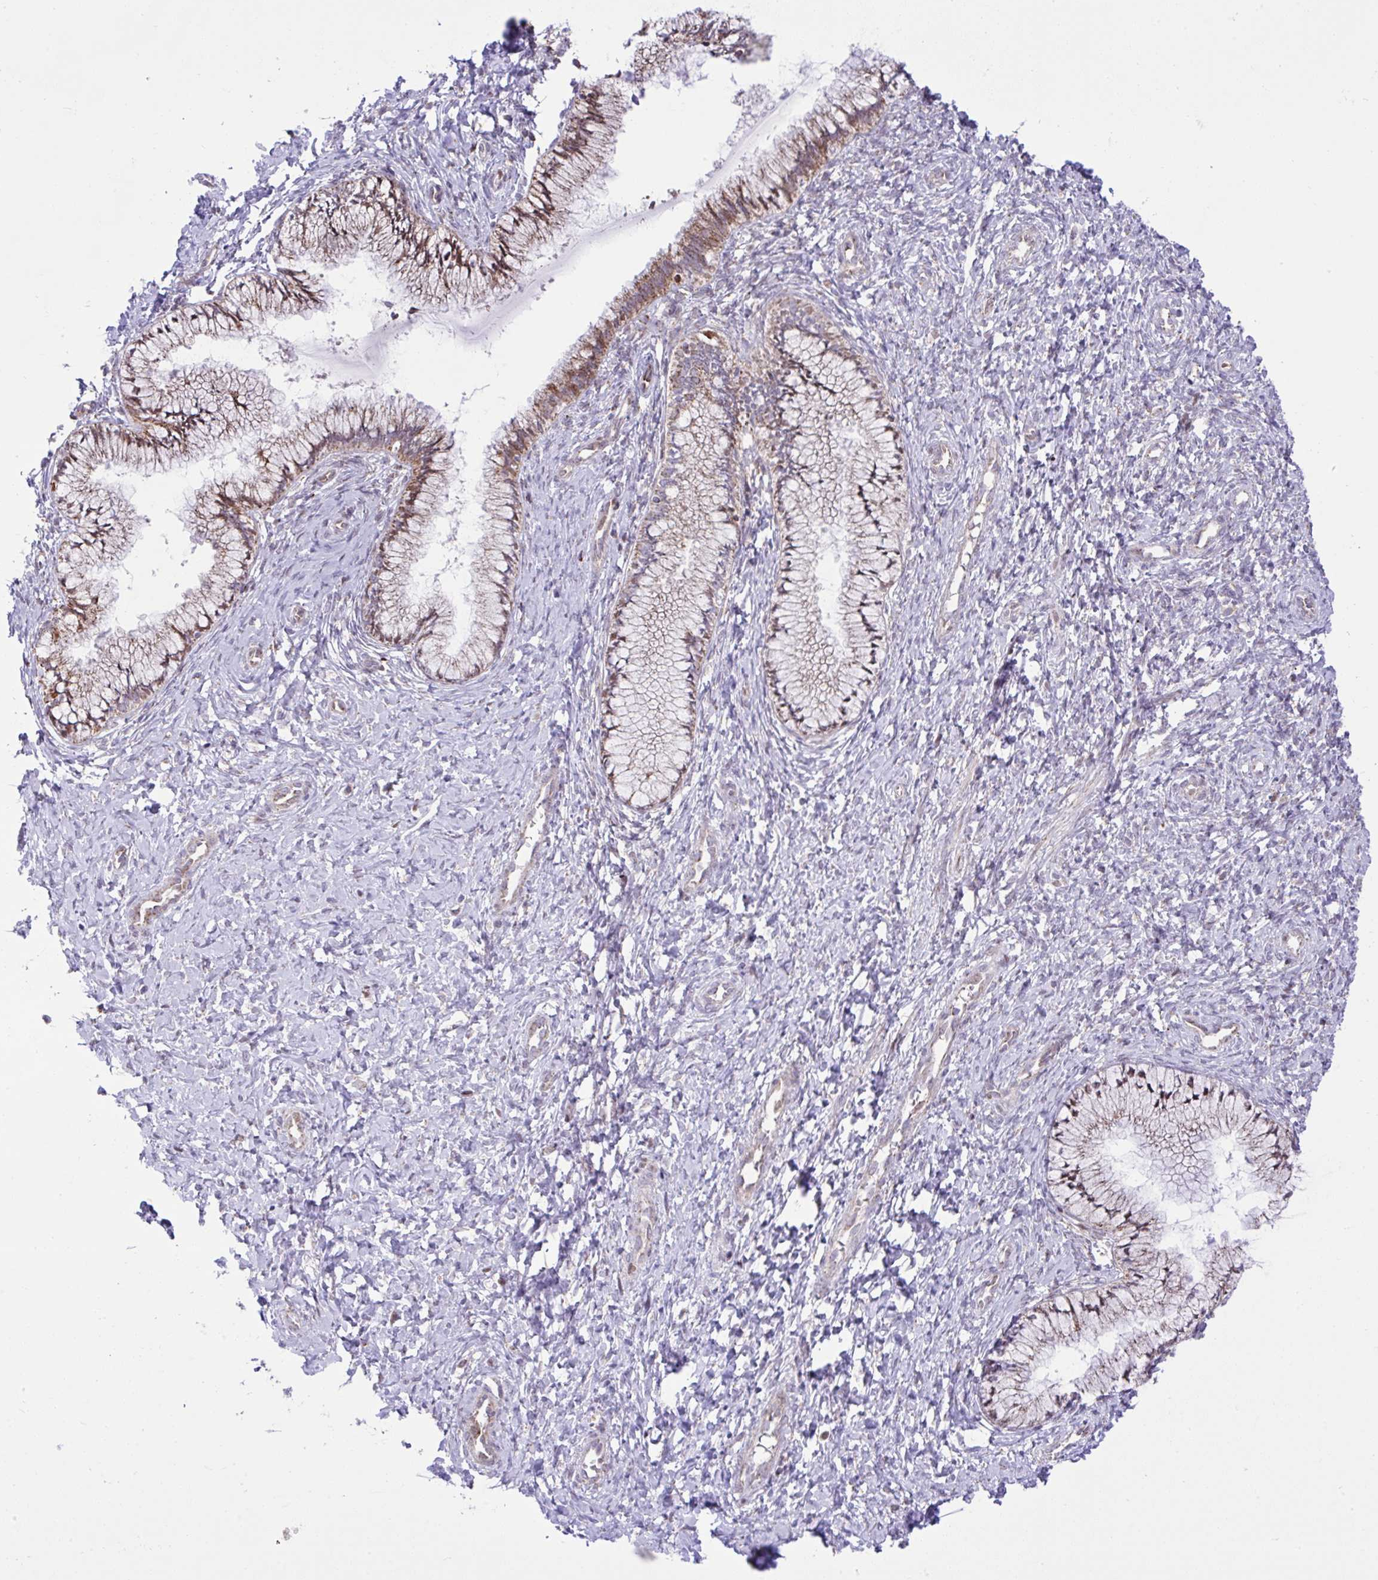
{"staining": {"intensity": "moderate", "quantity": "25%-75%", "location": "cytoplasmic/membranous"}, "tissue": "cervix", "cell_type": "Glandular cells", "image_type": "normal", "snomed": [{"axis": "morphology", "description": "Normal tissue, NOS"}, {"axis": "topography", "description": "Cervix"}], "caption": "Immunohistochemistry micrograph of normal cervix: human cervix stained using immunohistochemistry (IHC) reveals medium levels of moderate protein expression localized specifically in the cytoplasmic/membranous of glandular cells, appearing as a cytoplasmic/membranous brown color.", "gene": "ZNF362", "patient": {"sex": "female", "age": 37}}